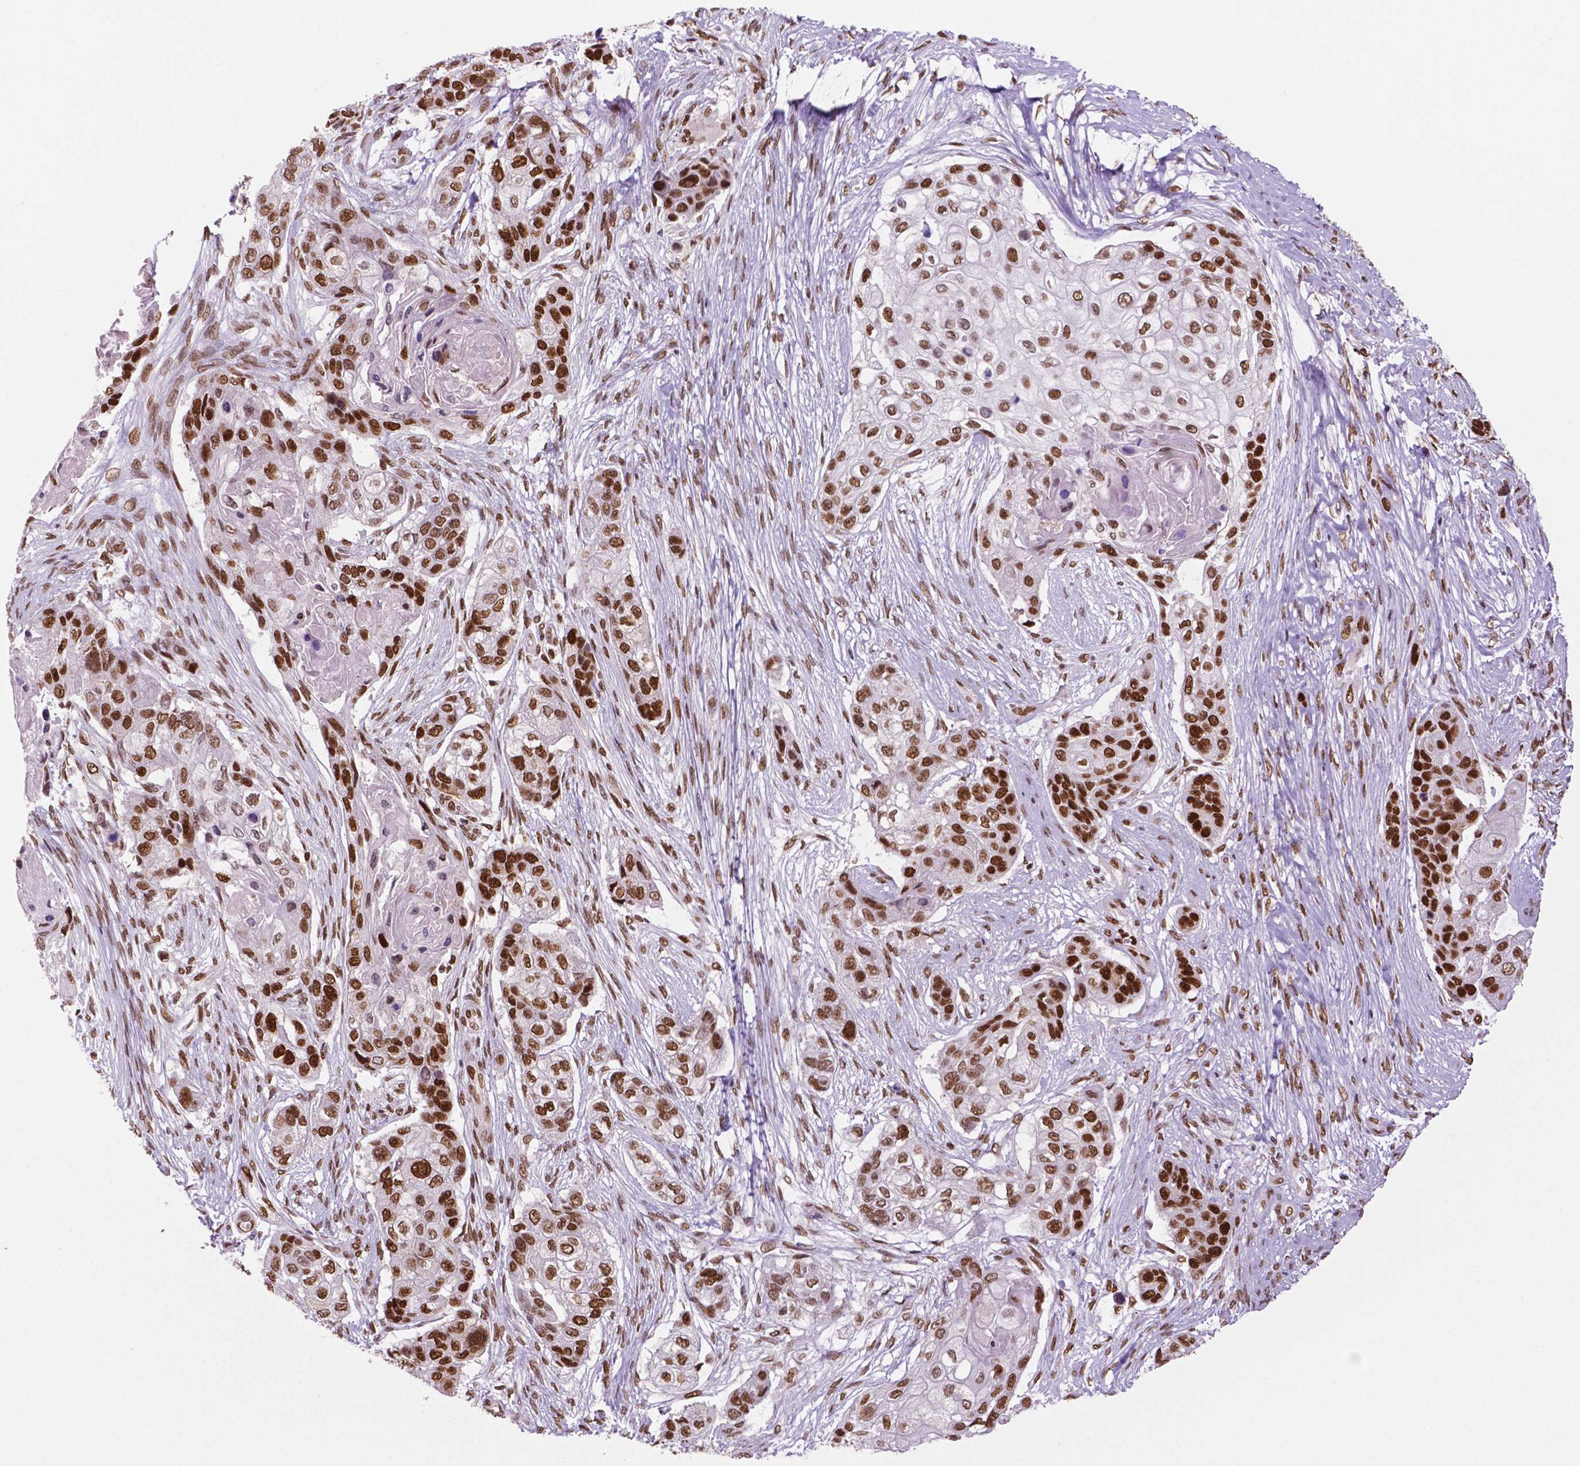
{"staining": {"intensity": "strong", "quantity": "<25%", "location": "nuclear"}, "tissue": "lung cancer", "cell_type": "Tumor cells", "image_type": "cancer", "snomed": [{"axis": "morphology", "description": "Squamous cell carcinoma, NOS"}, {"axis": "topography", "description": "Lung"}], "caption": "Immunohistochemical staining of squamous cell carcinoma (lung) displays strong nuclear protein expression in about <25% of tumor cells.", "gene": "MLH1", "patient": {"sex": "male", "age": 69}}